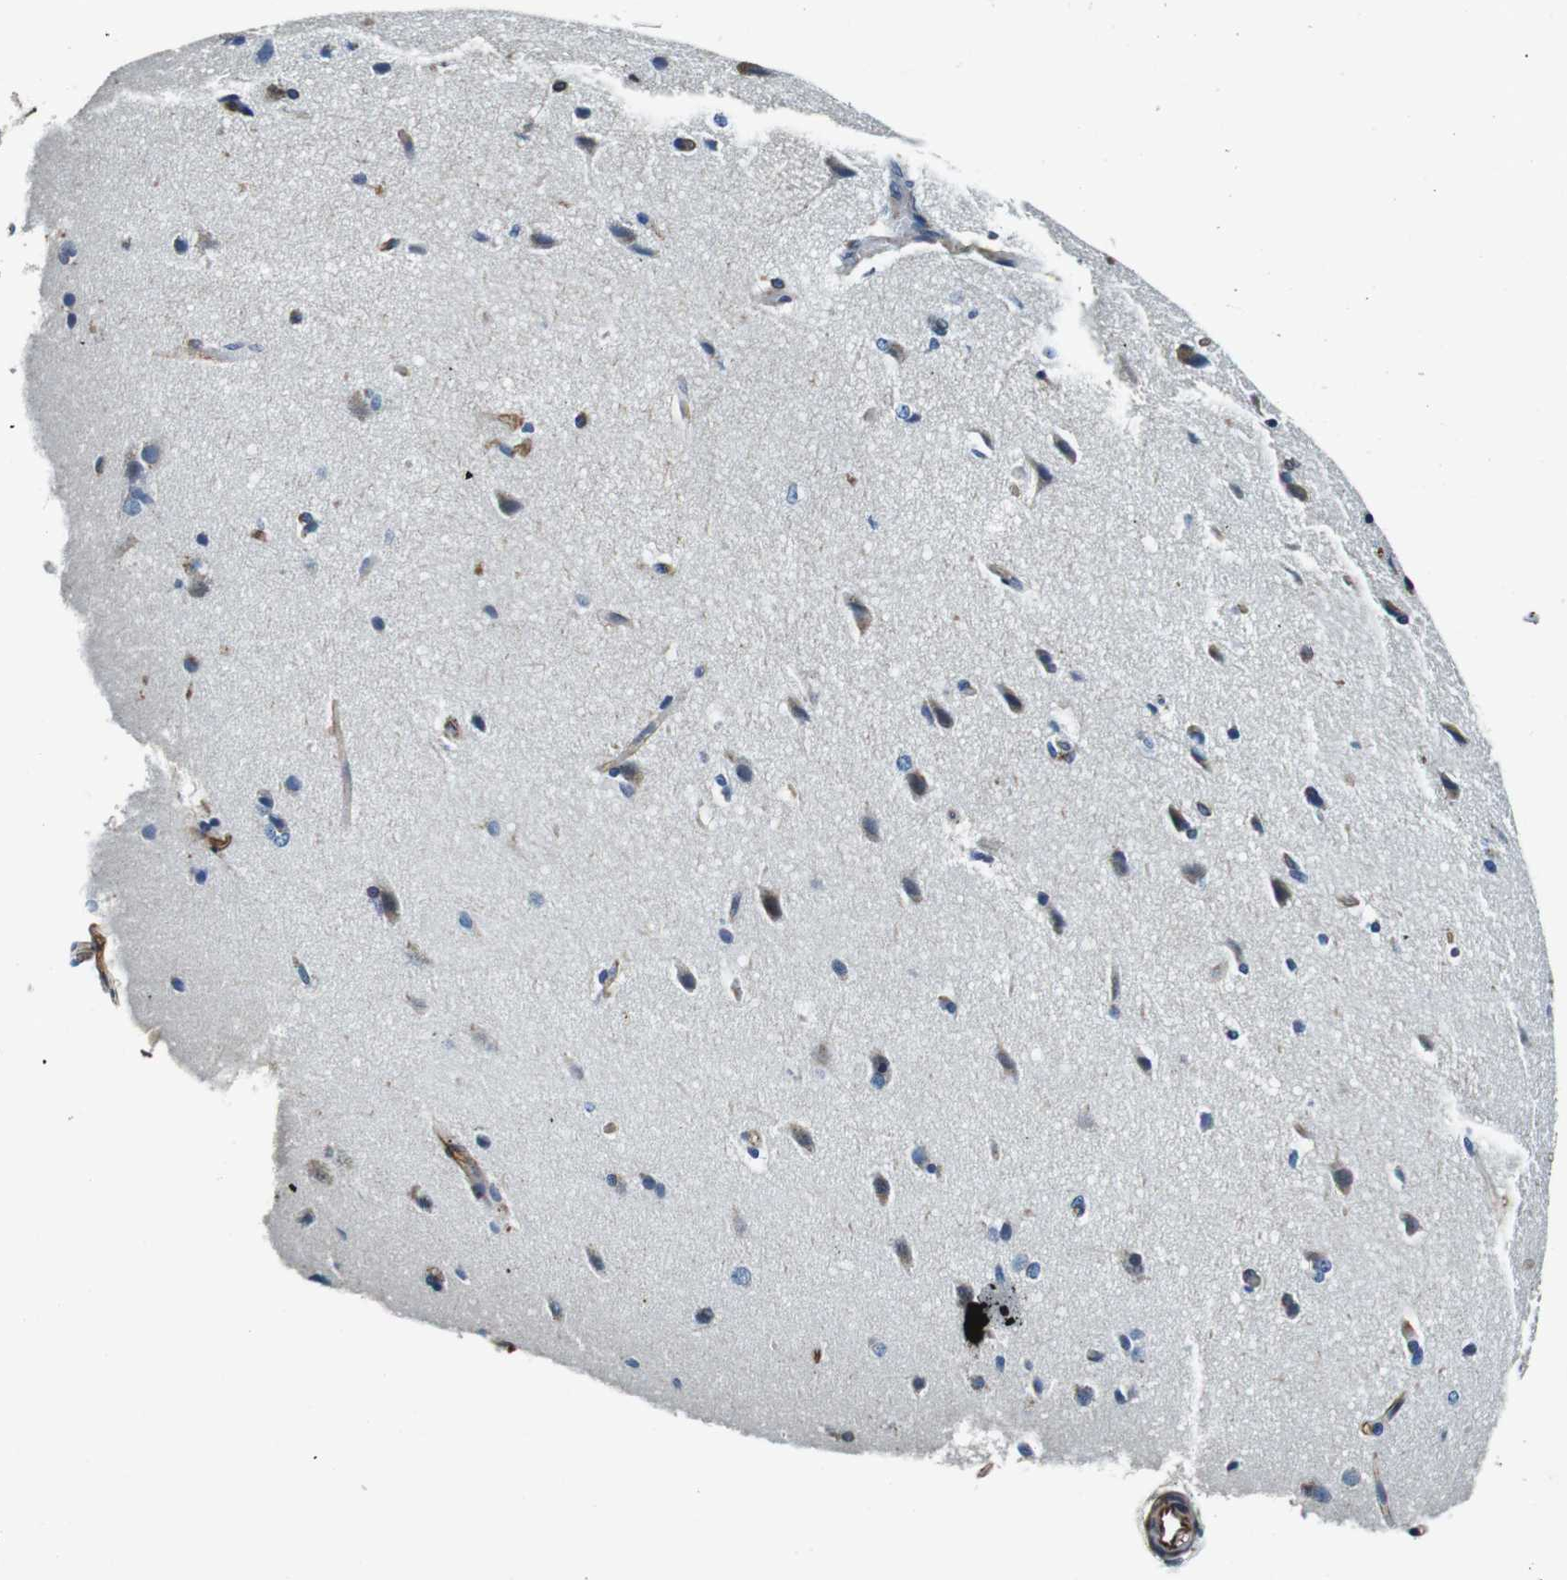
{"staining": {"intensity": "moderate", "quantity": "25%-75%", "location": "cytoplasmic/membranous"}, "tissue": "cerebral cortex", "cell_type": "Endothelial cells", "image_type": "normal", "snomed": [{"axis": "morphology", "description": "Normal tissue, NOS"}, {"axis": "topography", "description": "Cerebral cortex"}], "caption": "Immunohistochemical staining of unremarkable cerebral cortex exhibits moderate cytoplasmic/membranous protein staining in about 25%-75% of endothelial cells.", "gene": "GJE1", "patient": {"sex": "male", "age": 62}}